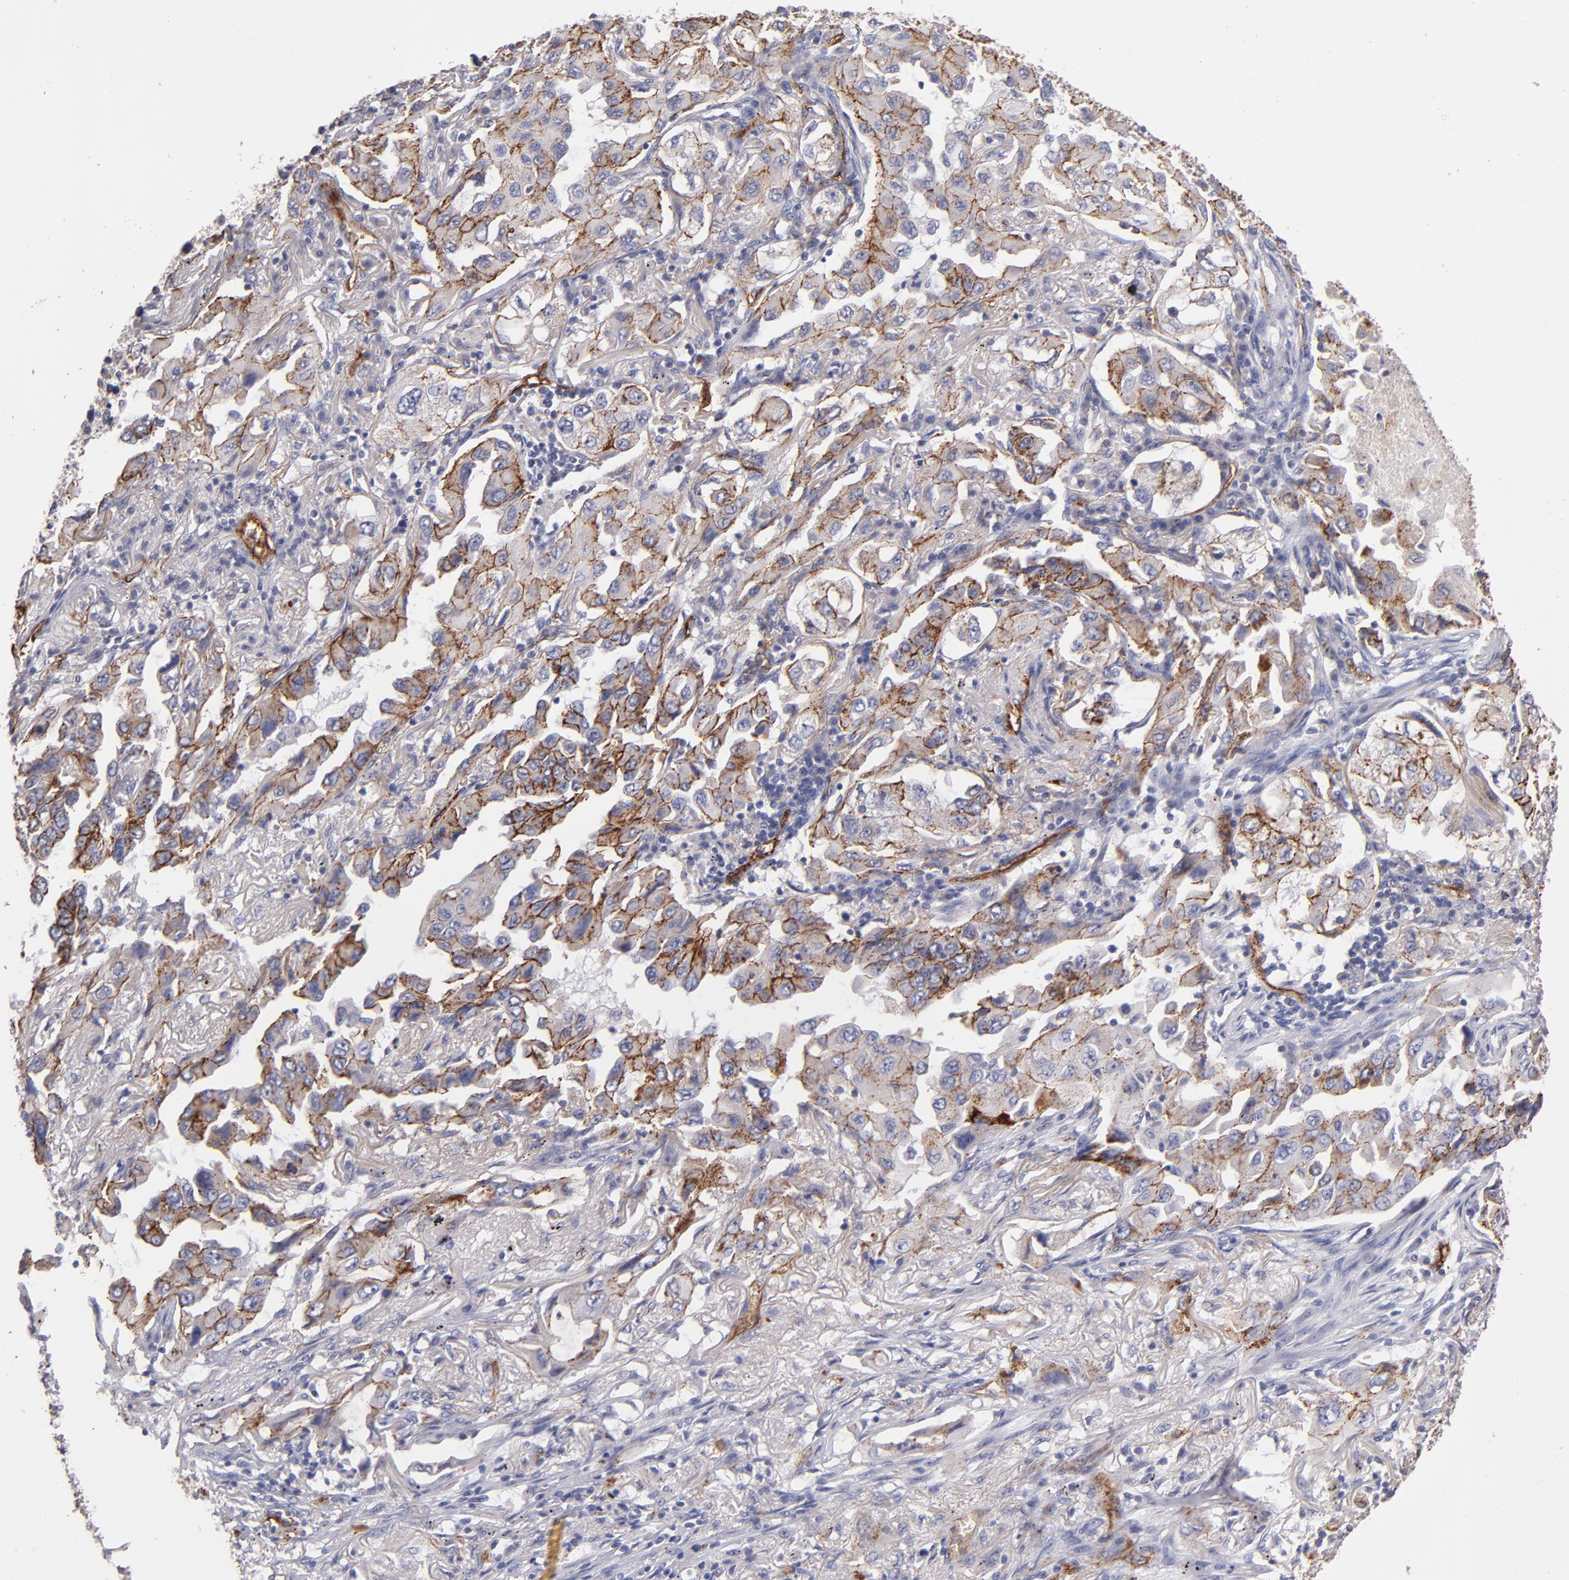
{"staining": {"intensity": "moderate", "quantity": "25%-75%", "location": "cytoplasmic/membranous"}, "tissue": "lung cancer", "cell_type": "Tumor cells", "image_type": "cancer", "snomed": [{"axis": "morphology", "description": "Adenocarcinoma, NOS"}, {"axis": "topography", "description": "Lung"}], "caption": "A high-resolution image shows immunohistochemistry (IHC) staining of lung cancer (adenocarcinoma), which demonstrates moderate cytoplasmic/membranous staining in approximately 25%-75% of tumor cells. Nuclei are stained in blue.", "gene": "CLDN5", "patient": {"sex": "female", "age": 65}}